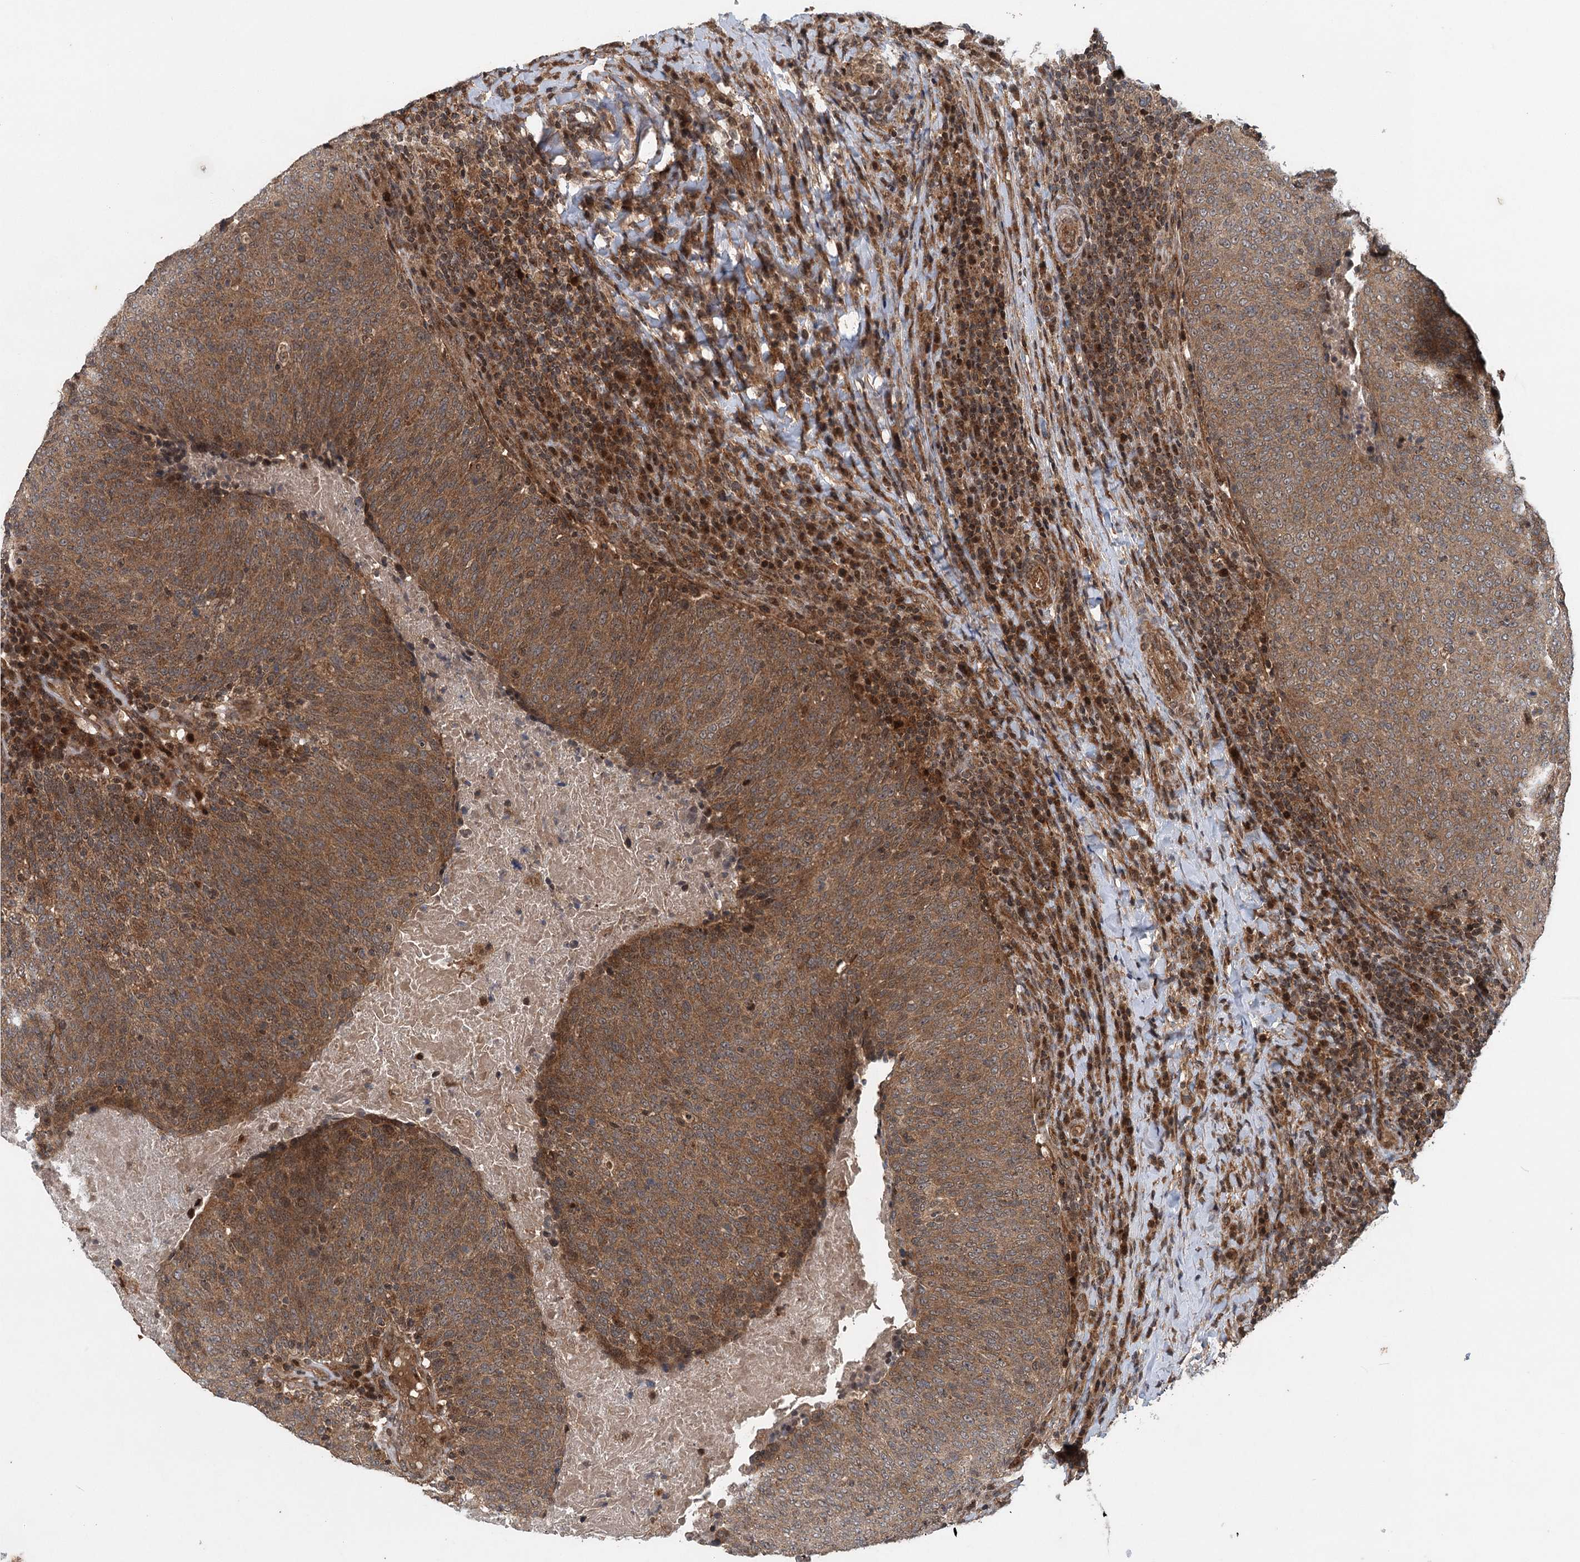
{"staining": {"intensity": "moderate", "quantity": ">75%", "location": "cytoplasmic/membranous"}, "tissue": "head and neck cancer", "cell_type": "Tumor cells", "image_type": "cancer", "snomed": [{"axis": "morphology", "description": "Squamous cell carcinoma, NOS"}, {"axis": "morphology", "description": "Squamous cell carcinoma, metastatic, NOS"}, {"axis": "topography", "description": "Lymph node"}, {"axis": "topography", "description": "Head-Neck"}], "caption": "This is a micrograph of IHC staining of squamous cell carcinoma (head and neck), which shows moderate staining in the cytoplasmic/membranous of tumor cells.", "gene": "INSIG2", "patient": {"sex": "male", "age": 62}}